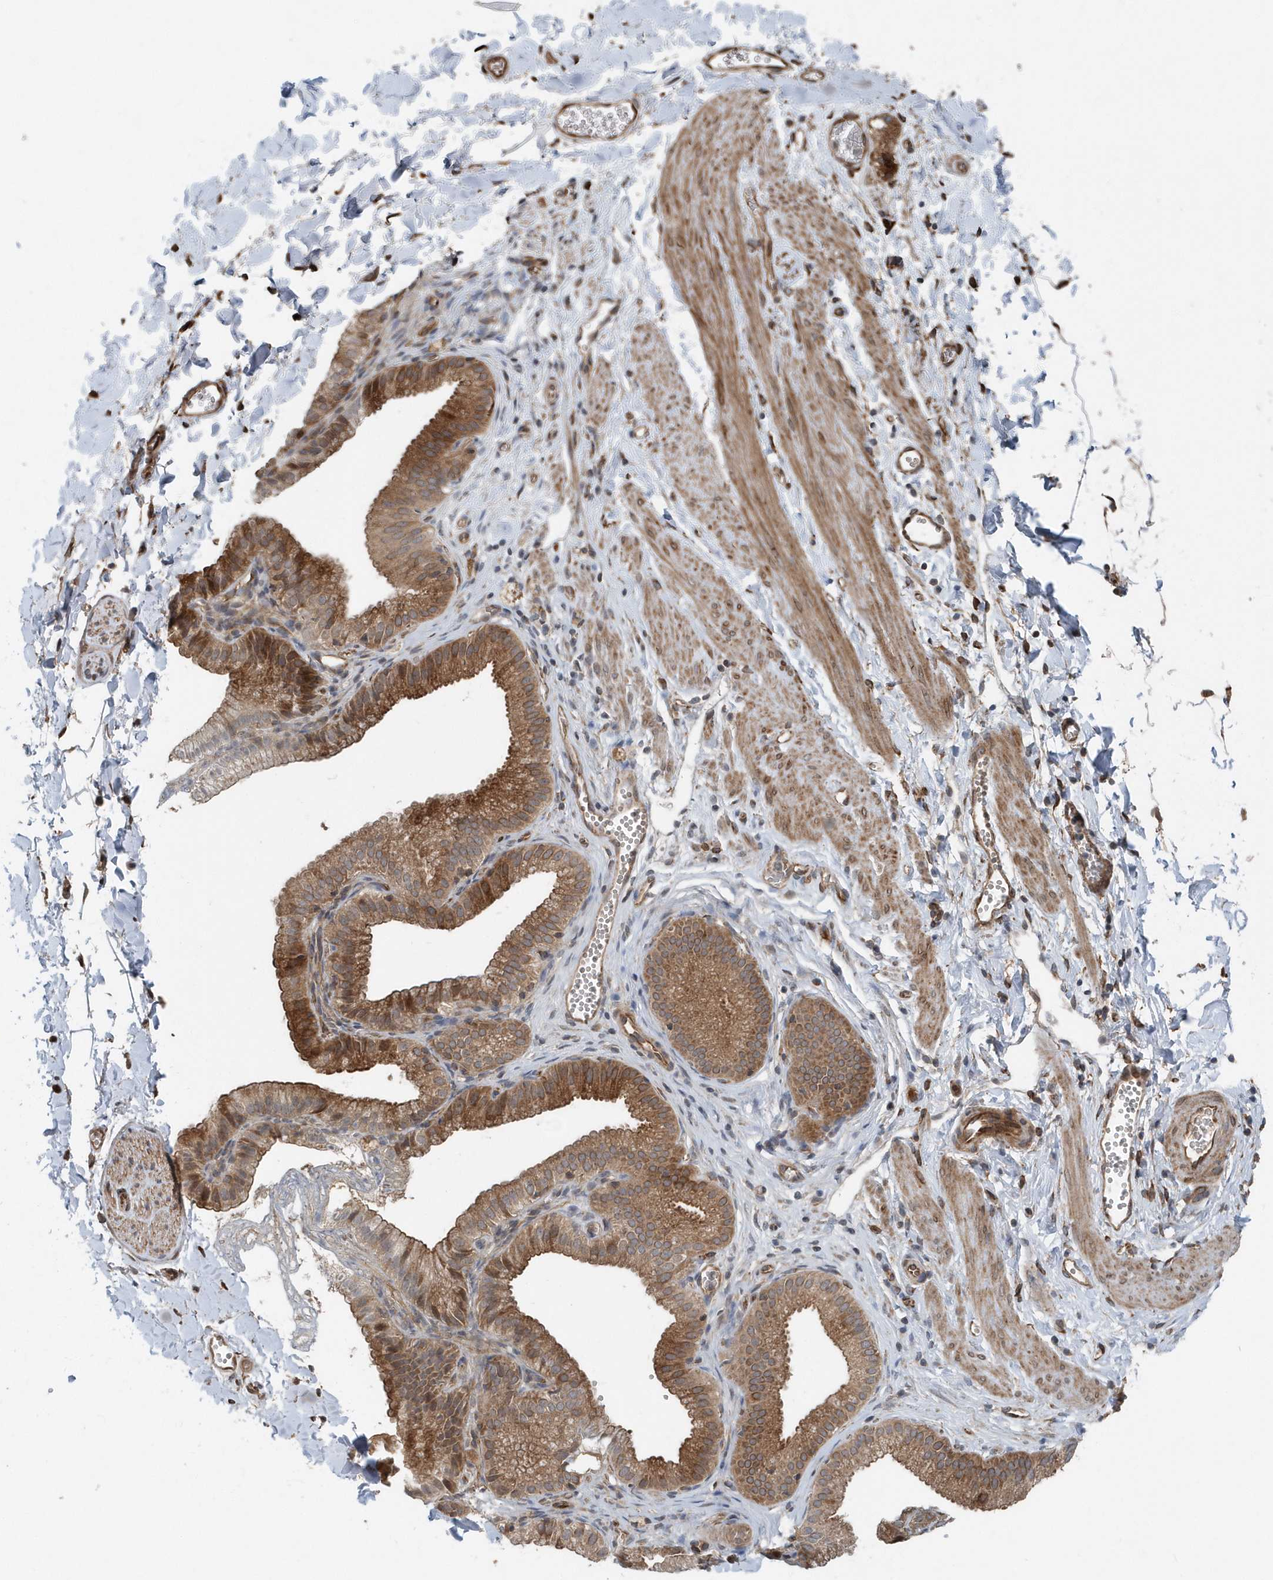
{"staining": {"intensity": "strong", "quantity": ">75%", "location": "cytoplasmic/membranous"}, "tissue": "adipose tissue", "cell_type": "Adipocytes", "image_type": "normal", "snomed": [{"axis": "morphology", "description": "Normal tissue, NOS"}, {"axis": "topography", "description": "Gallbladder"}, {"axis": "topography", "description": "Peripheral nerve tissue"}], "caption": "Protein positivity by immunohistochemistry reveals strong cytoplasmic/membranous expression in approximately >75% of adipocytes in normal adipose tissue.", "gene": "MCC", "patient": {"sex": "male", "age": 38}}